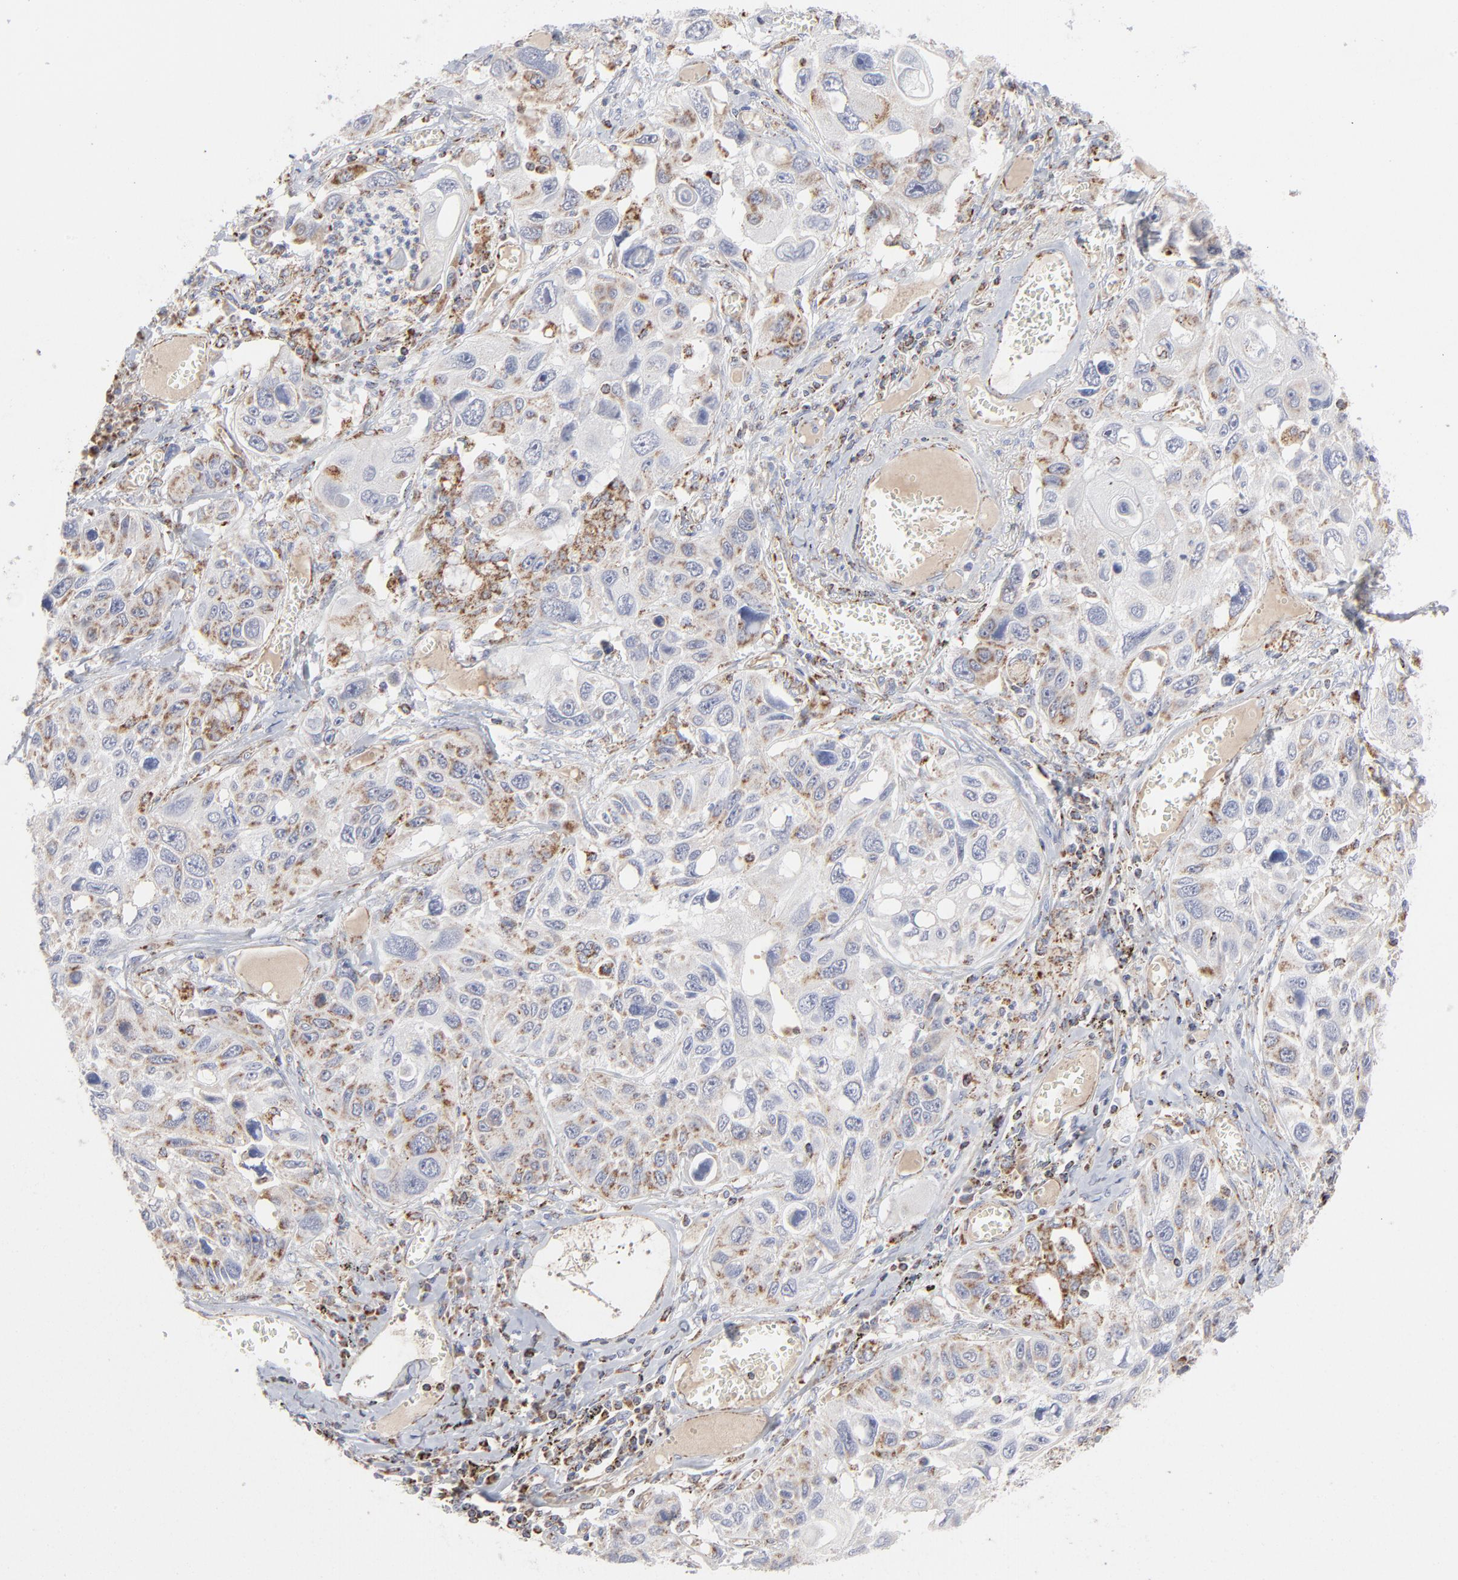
{"staining": {"intensity": "moderate", "quantity": "25%-75%", "location": "cytoplasmic/membranous"}, "tissue": "lung cancer", "cell_type": "Tumor cells", "image_type": "cancer", "snomed": [{"axis": "morphology", "description": "Squamous cell carcinoma, NOS"}, {"axis": "topography", "description": "Lung"}], "caption": "Tumor cells reveal medium levels of moderate cytoplasmic/membranous expression in approximately 25%-75% of cells in squamous cell carcinoma (lung).", "gene": "ASB3", "patient": {"sex": "male", "age": 71}}